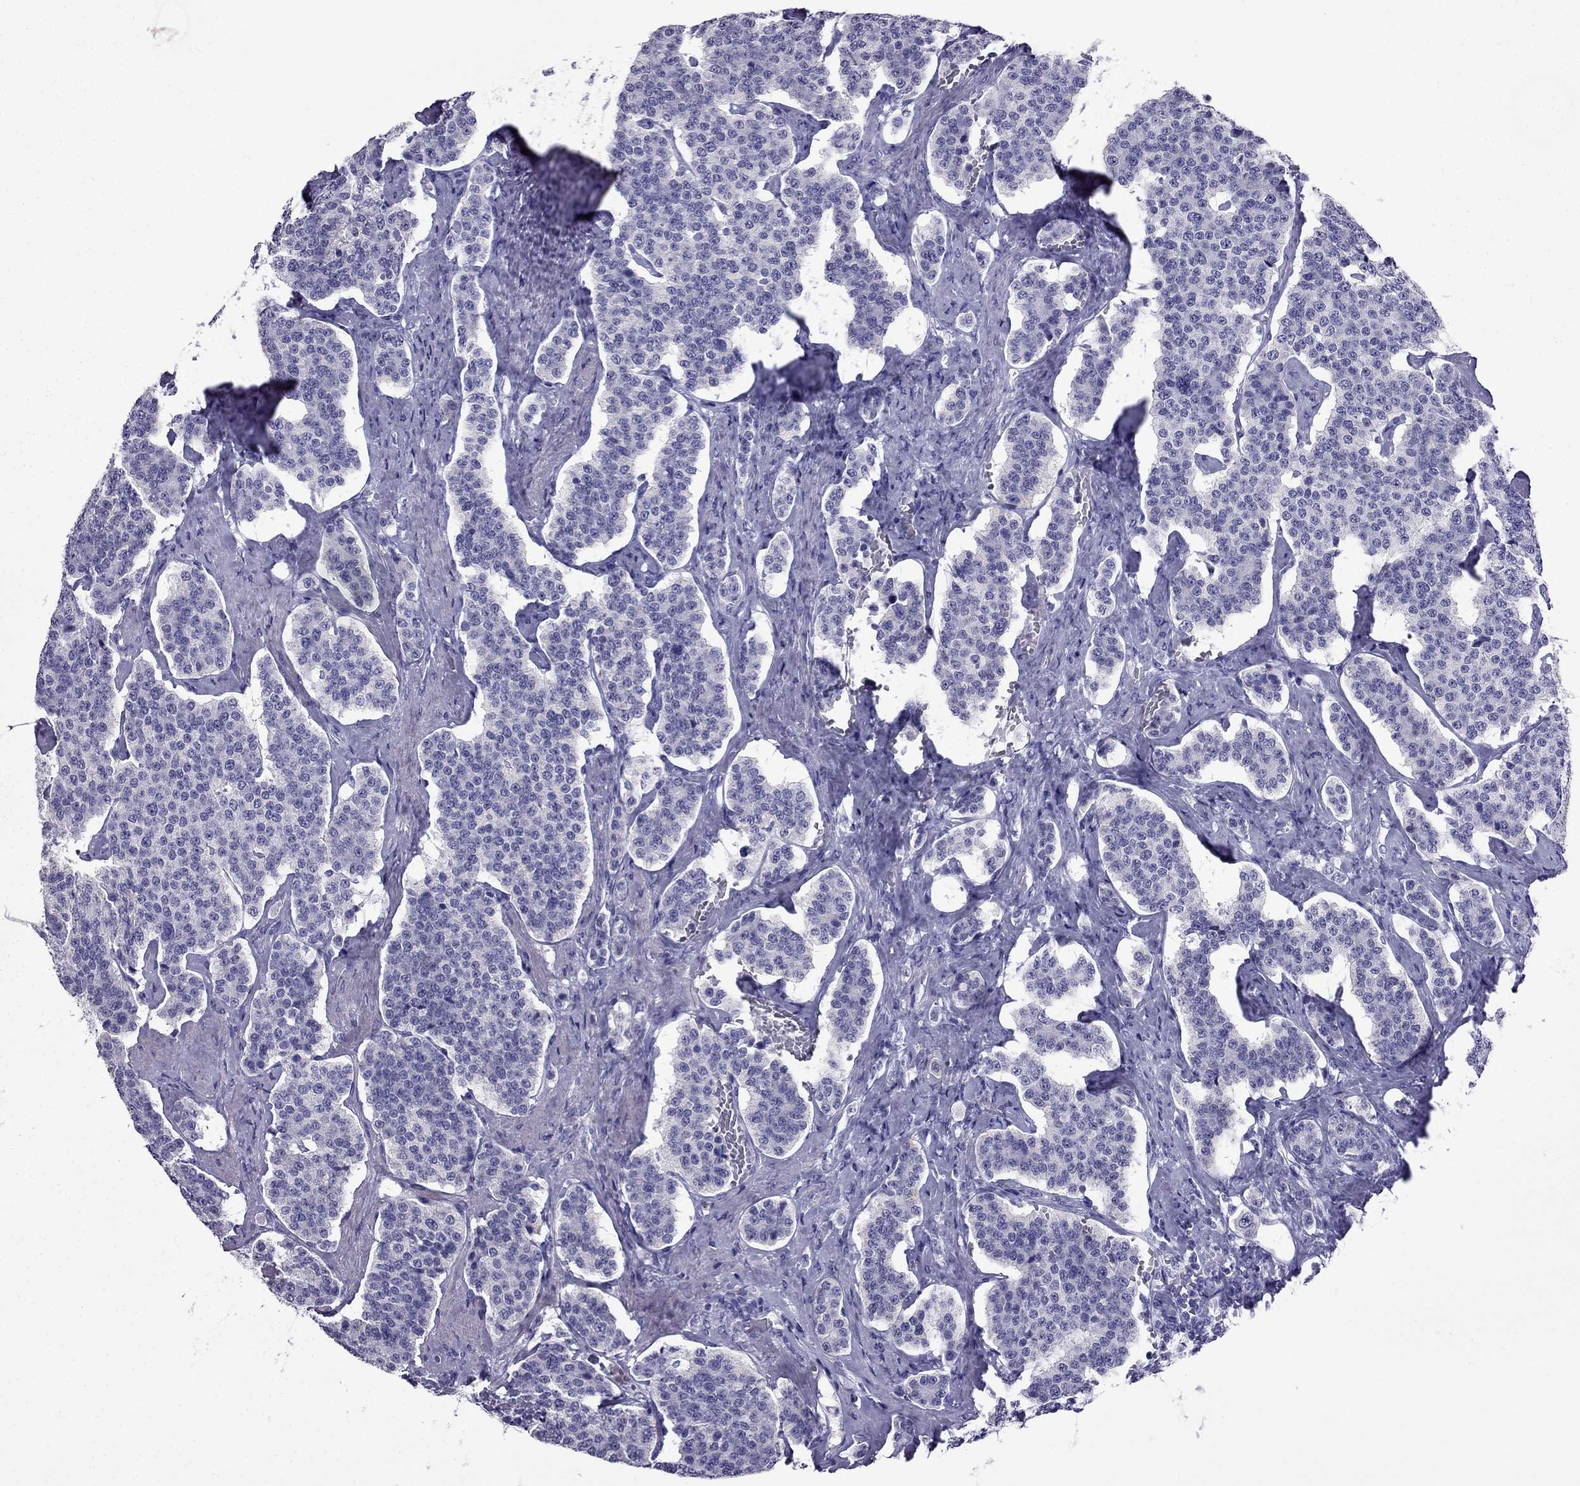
{"staining": {"intensity": "negative", "quantity": "none", "location": "none"}, "tissue": "carcinoid", "cell_type": "Tumor cells", "image_type": "cancer", "snomed": [{"axis": "morphology", "description": "Carcinoid, malignant, NOS"}, {"axis": "topography", "description": "Small intestine"}], "caption": "Immunohistochemistry of carcinoid (malignant) demonstrates no staining in tumor cells. Nuclei are stained in blue.", "gene": "CDHR4", "patient": {"sex": "female", "age": 58}}